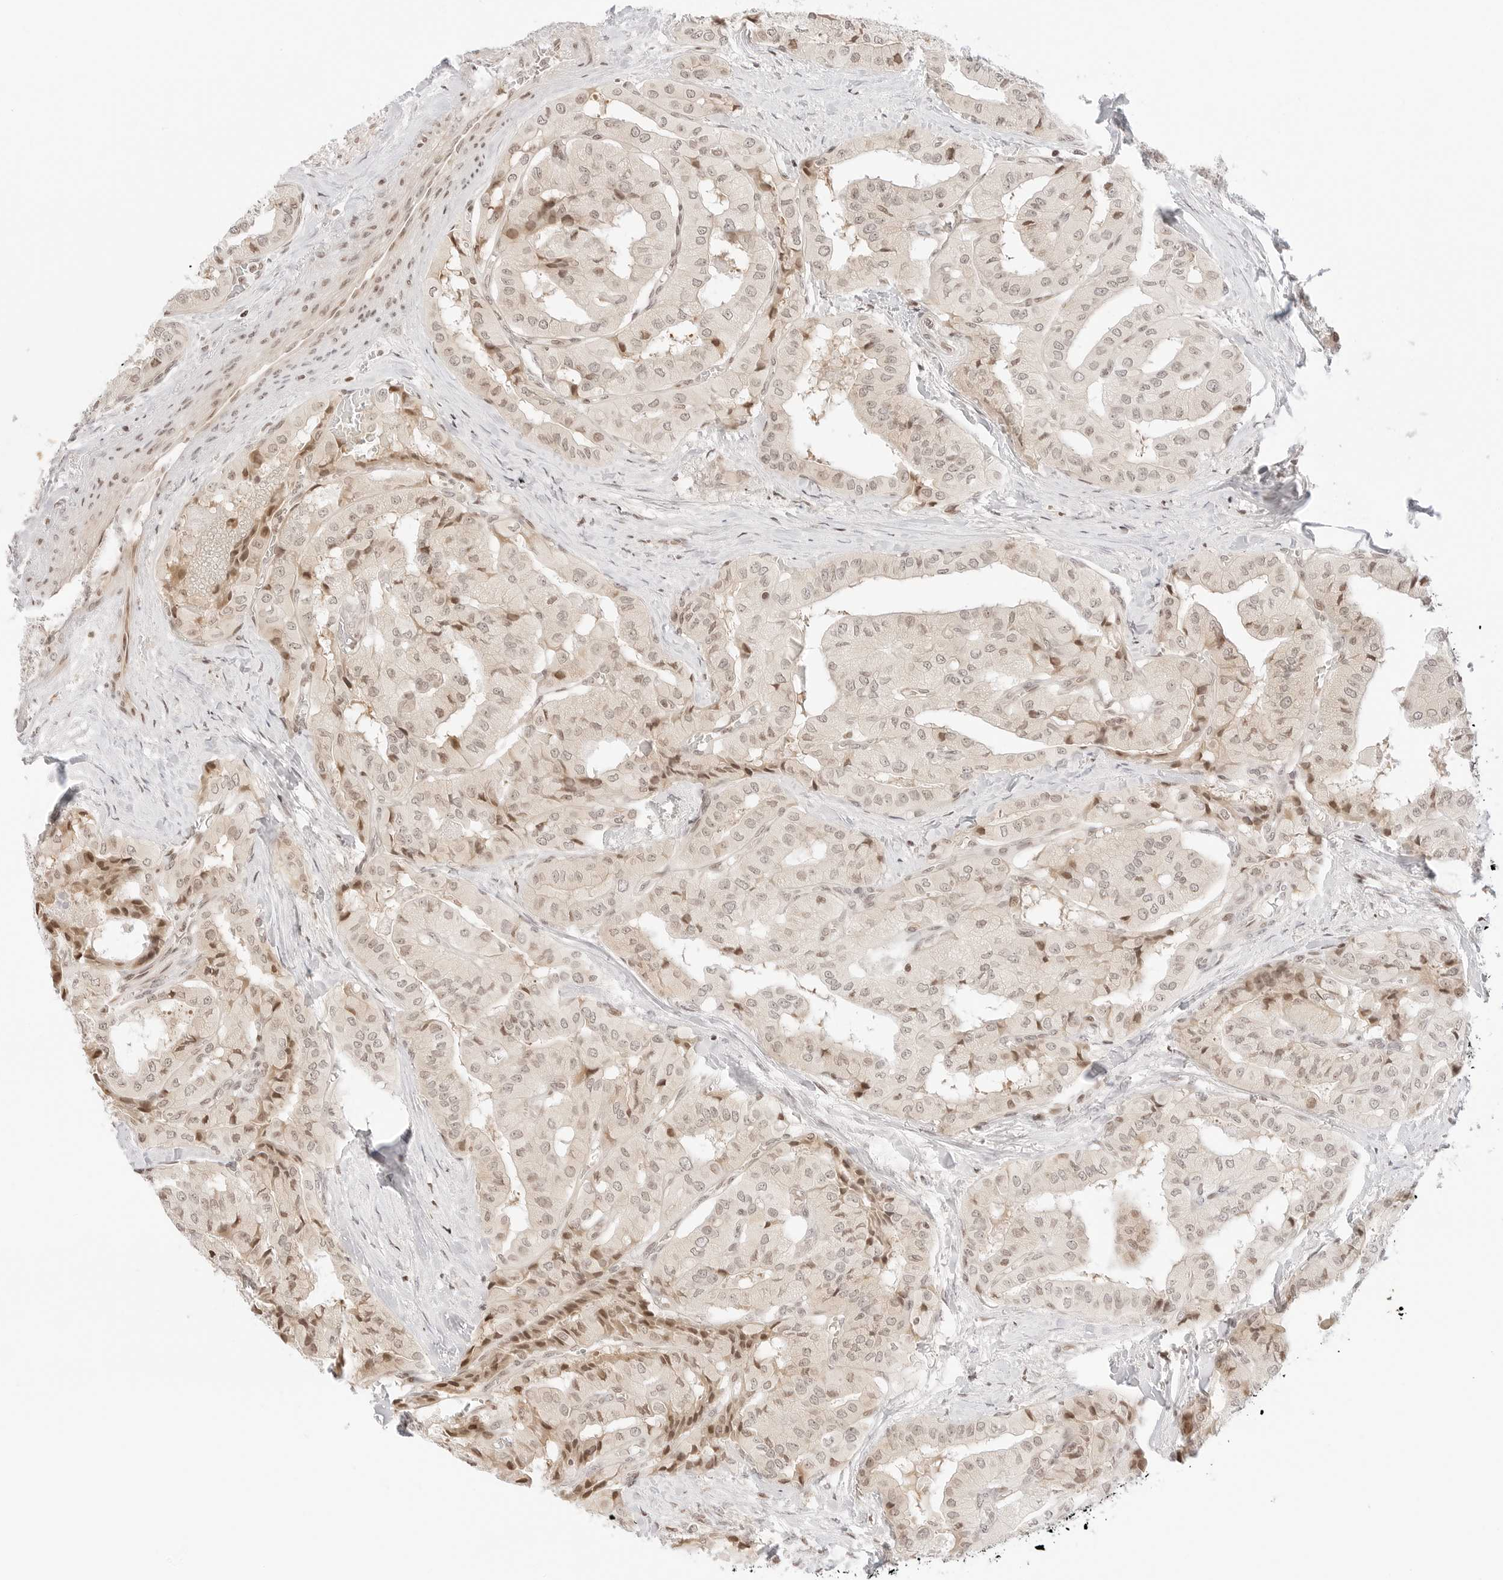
{"staining": {"intensity": "moderate", "quantity": "<25%", "location": "cytoplasmic/membranous,nuclear"}, "tissue": "thyroid cancer", "cell_type": "Tumor cells", "image_type": "cancer", "snomed": [{"axis": "morphology", "description": "Papillary adenocarcinoma, NOS"}, {"axis": "topography", "description": "Thyroid gland"}], "caption": "Immunohistochemical staining of thyroid papillary adenocarcinoma shows low levels of moderate cytoplasmic/membranous and nuclear staining in about <25% of tumor cells. Using DAB (3,3'-diaminobenzidine) (brown) and hematoxylin (blue) stains, captured at high magnification using brightfield microscopy.", "gene": "RPS6KL1", "patient": {"sex": "female", "age": 59}}